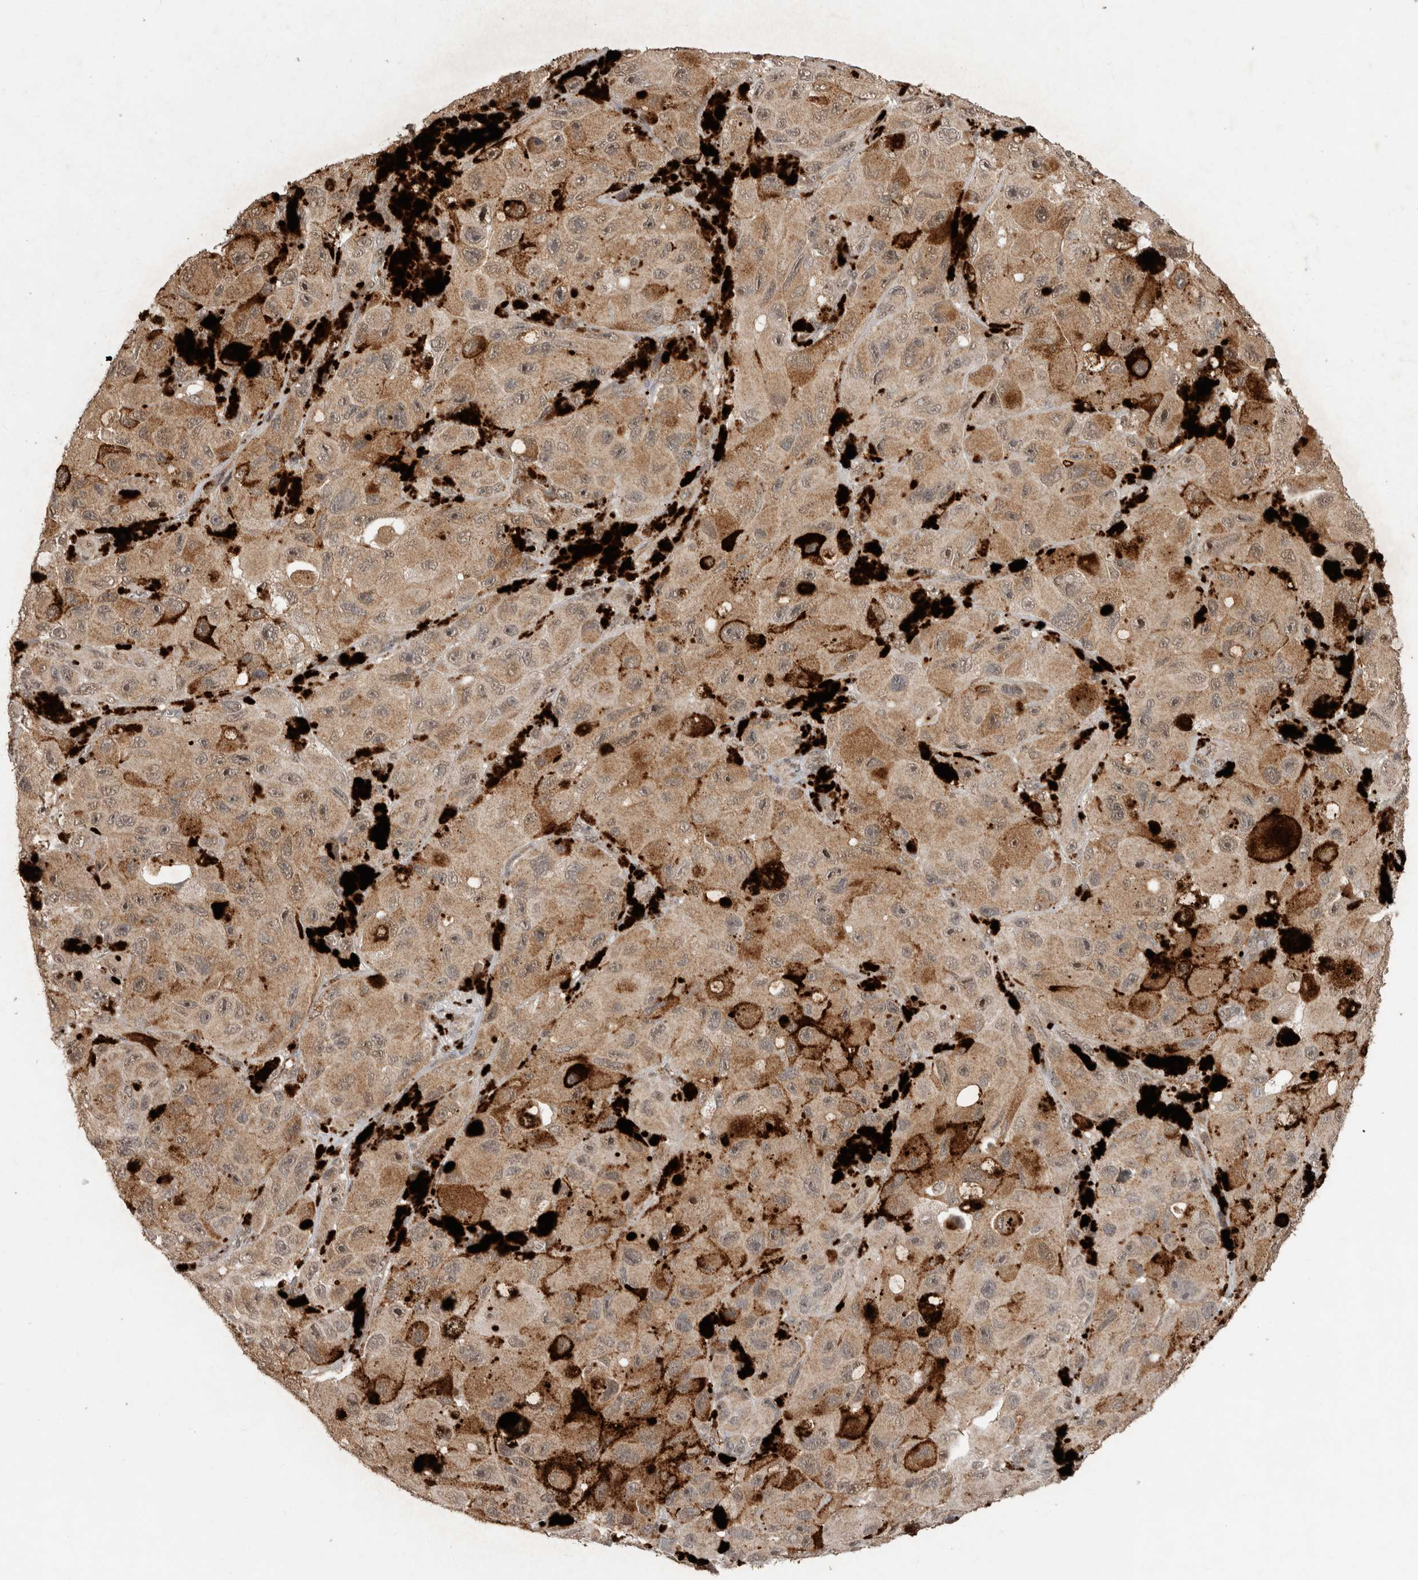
{"staining": {"intensity": "moderate", "quantity": ">75%", "location": "cytoplasmic/membranous"}, "tissue": "melanoma", "cell_type": "Tumor cells", "image_type": "cancer", "snomed": [{"axis": "morphology", "description": "Malignant melanoma, NOS"}, {"axis": "topography", "description": "Skin"}], "caption": "IHC of human melanoma reveals medium levels of moderate cytoplasmic/membranous expression in approximately >75% of tumor cells.", "gene": "FAM3A", "patient": {"sex": "female", "age": 73}}